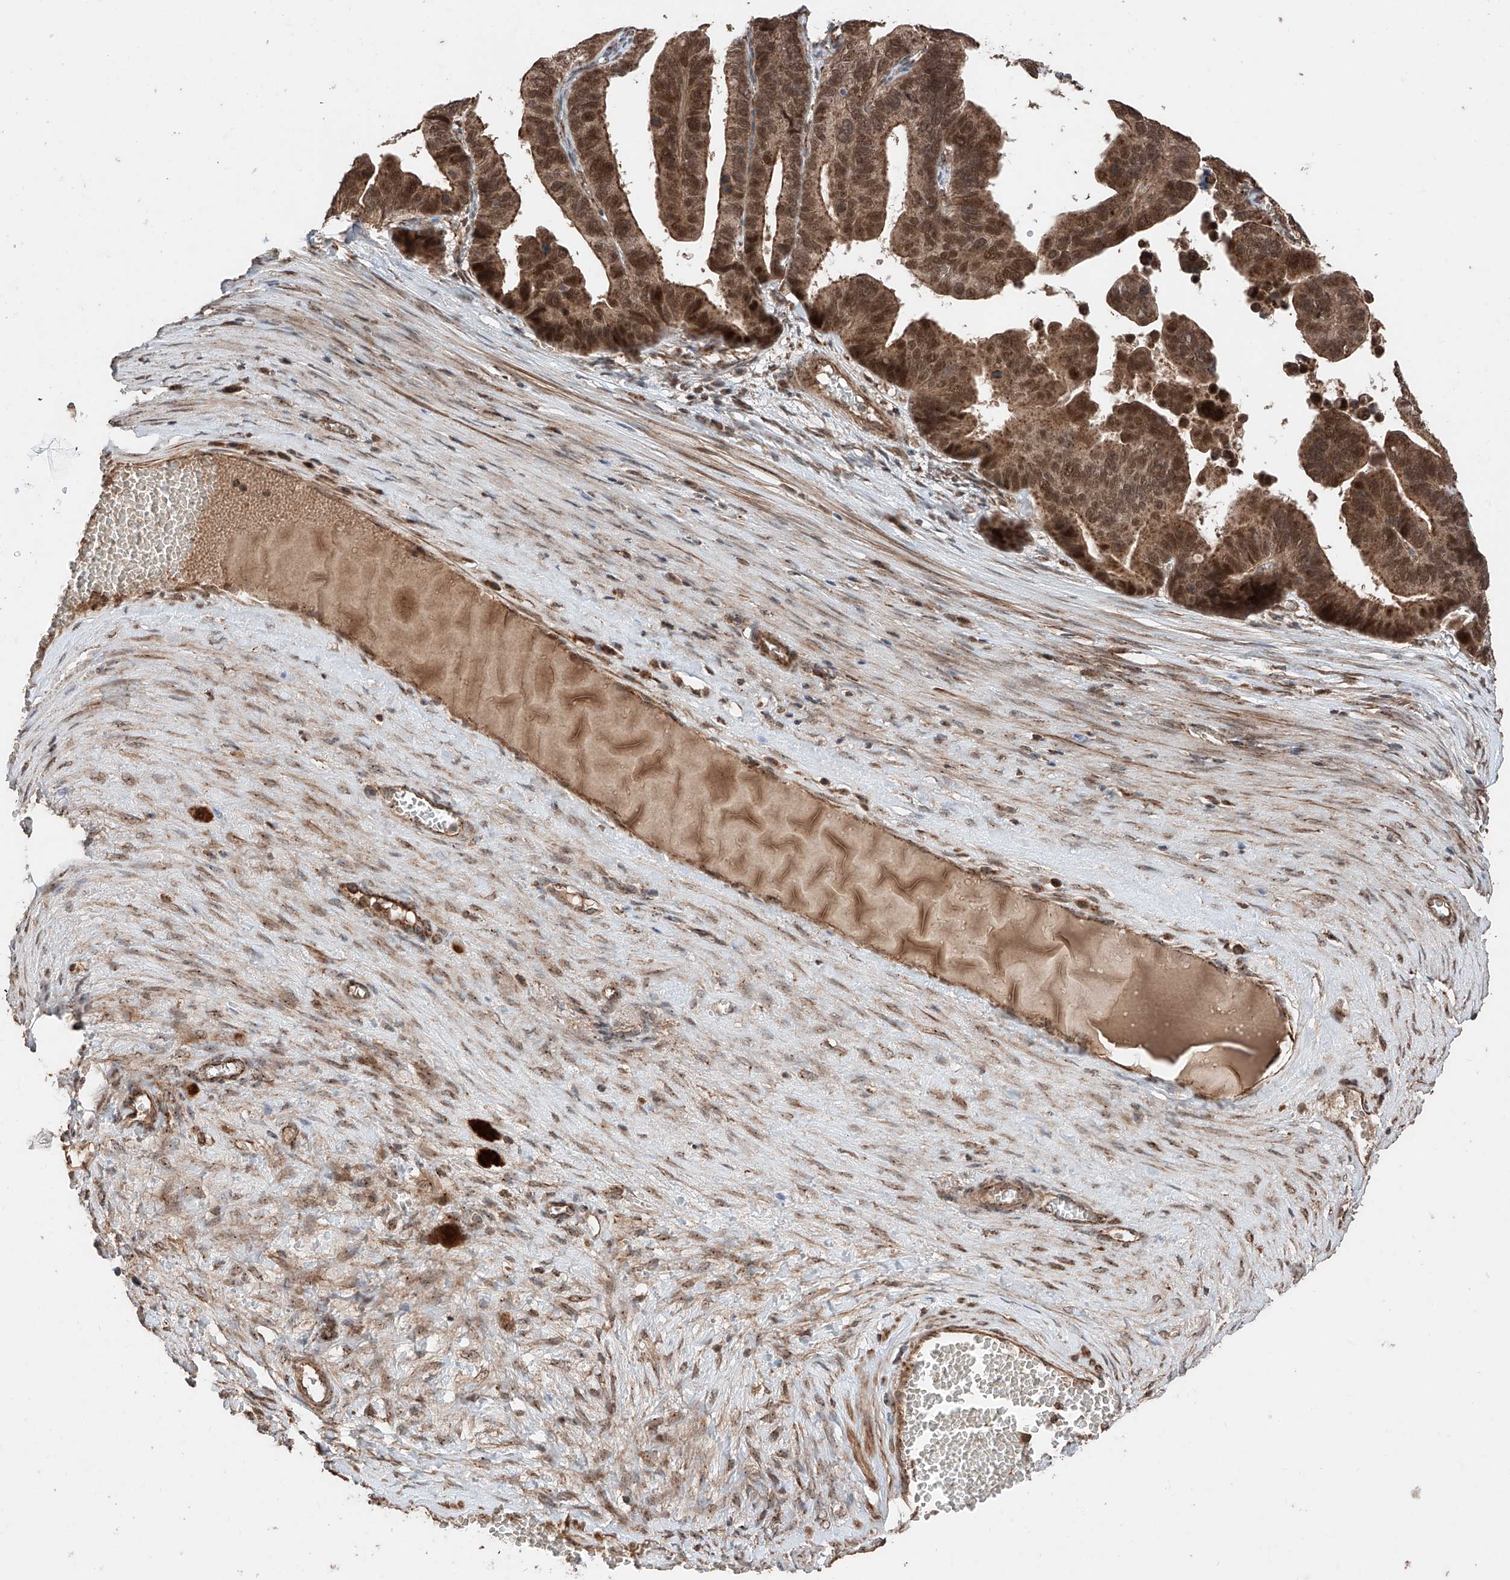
{"staining": {"intensity": "moderate", "quantity": ">75%", "location": "cytoplasmic/membranous,nuclear"}, "tissue": "ovarian cancer", "cell_type": "Tumor cells", "image_type": "cancer", "snomed": [{"axis": "morphology", "description": "Cystadenocarcinoma, serous, NOS"}, {"axis": "topography", "description": "Ovary"}], "caption": "Brown immunohistochemical staining in human ovarian serous cystadenocarcinoma displays moderate cytoplasmic/membranous and nuclear staining in about >75% of tumor cells. (DAB (3,3'-diaminobenzidine) = brown stain, brightfield microscopy at high magnification).", "gene": "ZSCAN29", "patient": {"sex": "female", "age": 56}}